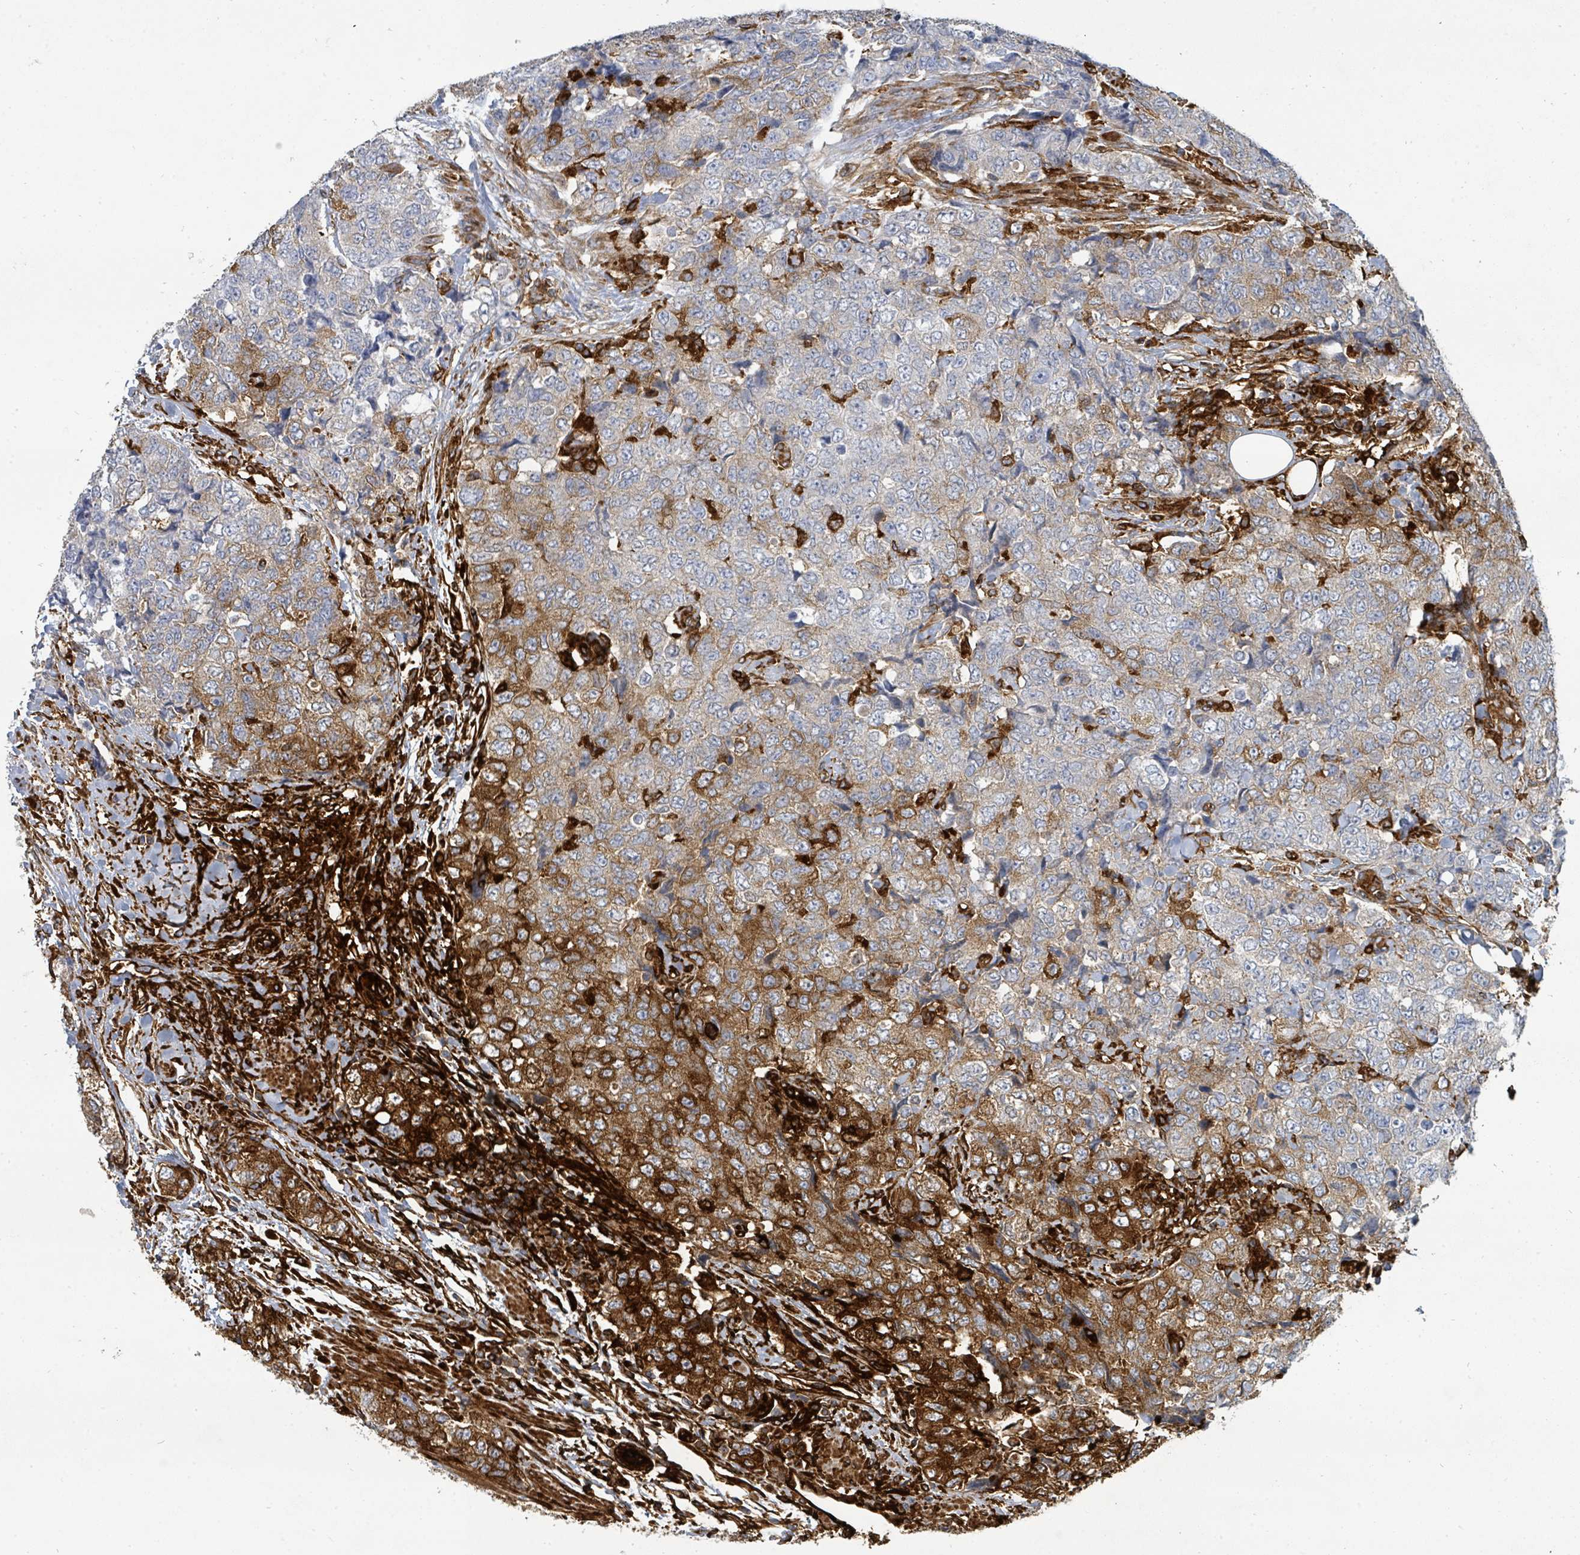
{"staining": {"intensity": "strong", "quantity": "<25%", "location": "cytoplasmic/membranous"}, "tissue": "urothelial cancer", "cell_type": "Tumor cells", "image_type": "cancer", "snomed": [{"axis": "morphology", "description": "Urothelial carcinoma, High grade"}, {"axis": "topography", "description": "Urinary bladder"}], "caption": "Human high-grade urothelial carcinoma stained with a brown dye demonstrates strong cytoplasmic/membranous positive positivity in about <25% of tumor cells.", "gene": "IFIT1", "patient": {"sex": "female", "age": 78}}